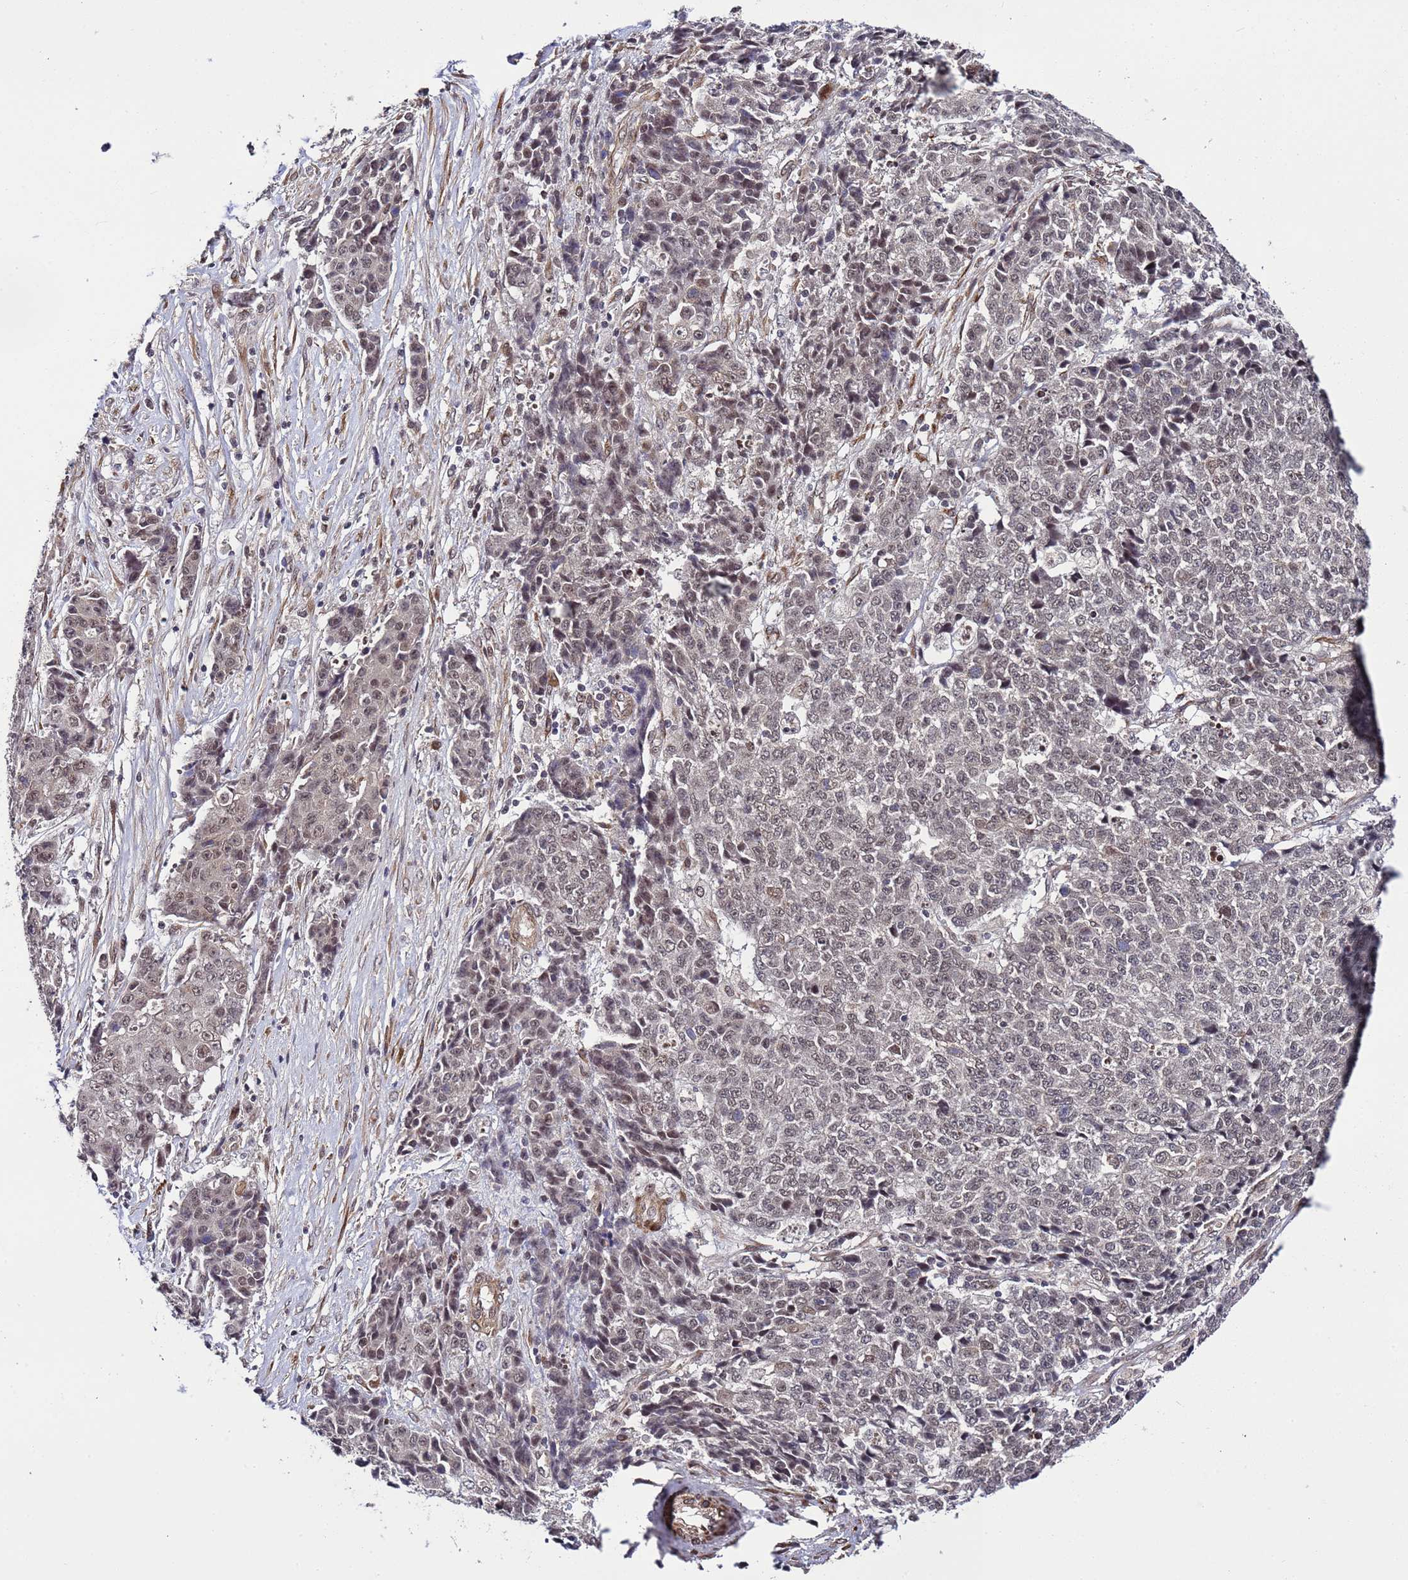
{"staining": {"intensity": "weak", "quantity": ">75%", "location": "nuclear"}, "tissue": "ovarian cancer", "cell_type": "Tumor cells", "image_type": "cancer", "snomed": [{"axis": "morphology", "description": "Carcinoma, endometroid"}, {"axis": "topography", "description": "Ovary"}], "caption": "This micrograph exhibits immunohistochemistry (IHC) staining of human ovarian cancer, with low weak nuclear positivity in approximately >75% of tumor cells.", "gene": "POLR2D", "patient": {"sex": "female", "age": 42}}